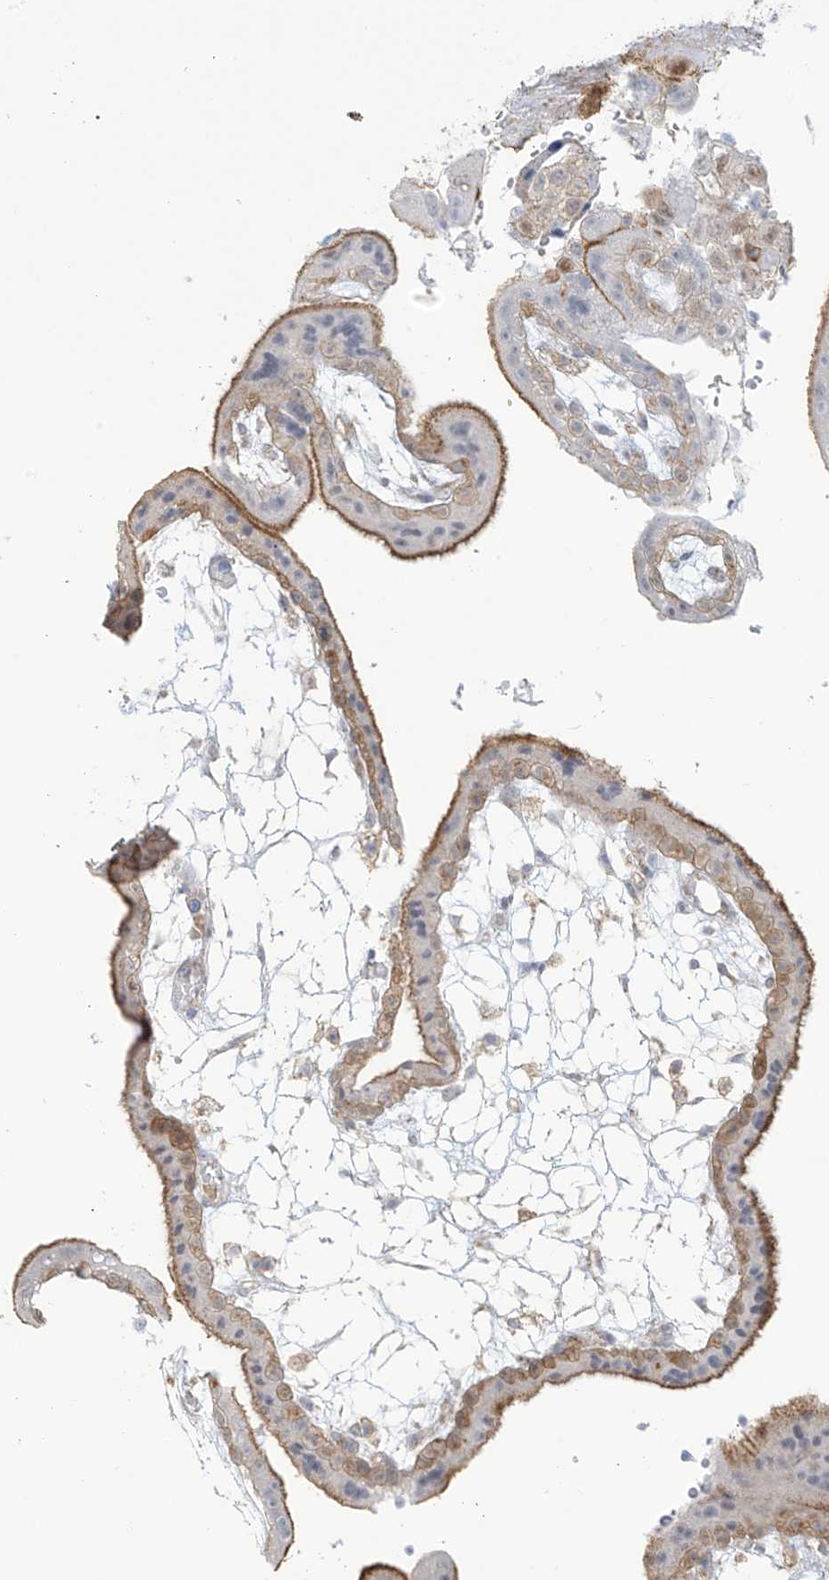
{"staining": {"intensity": "moderate", "quantity": "25%-75%", "location": "cytoplasmic/membranous"}, "tissue": "placenta", "cell_type": "Trophoblastic cells", "image_type": "normal", "snomed": [{"axis": "morphology", "description": "Normal tissue, NOS"}, {"axis": "topography", "description": "Placenta"}], "caption": "IHC photomicrograph of normal human placenta stained for a protein (brown), which displays medium levels of moderate cytoplasmic/membranous expression in approximately 25%-75% of trophoblastic cells.", "gene": "TAGAP", "patient": {"sex": "female", "age": 18}}